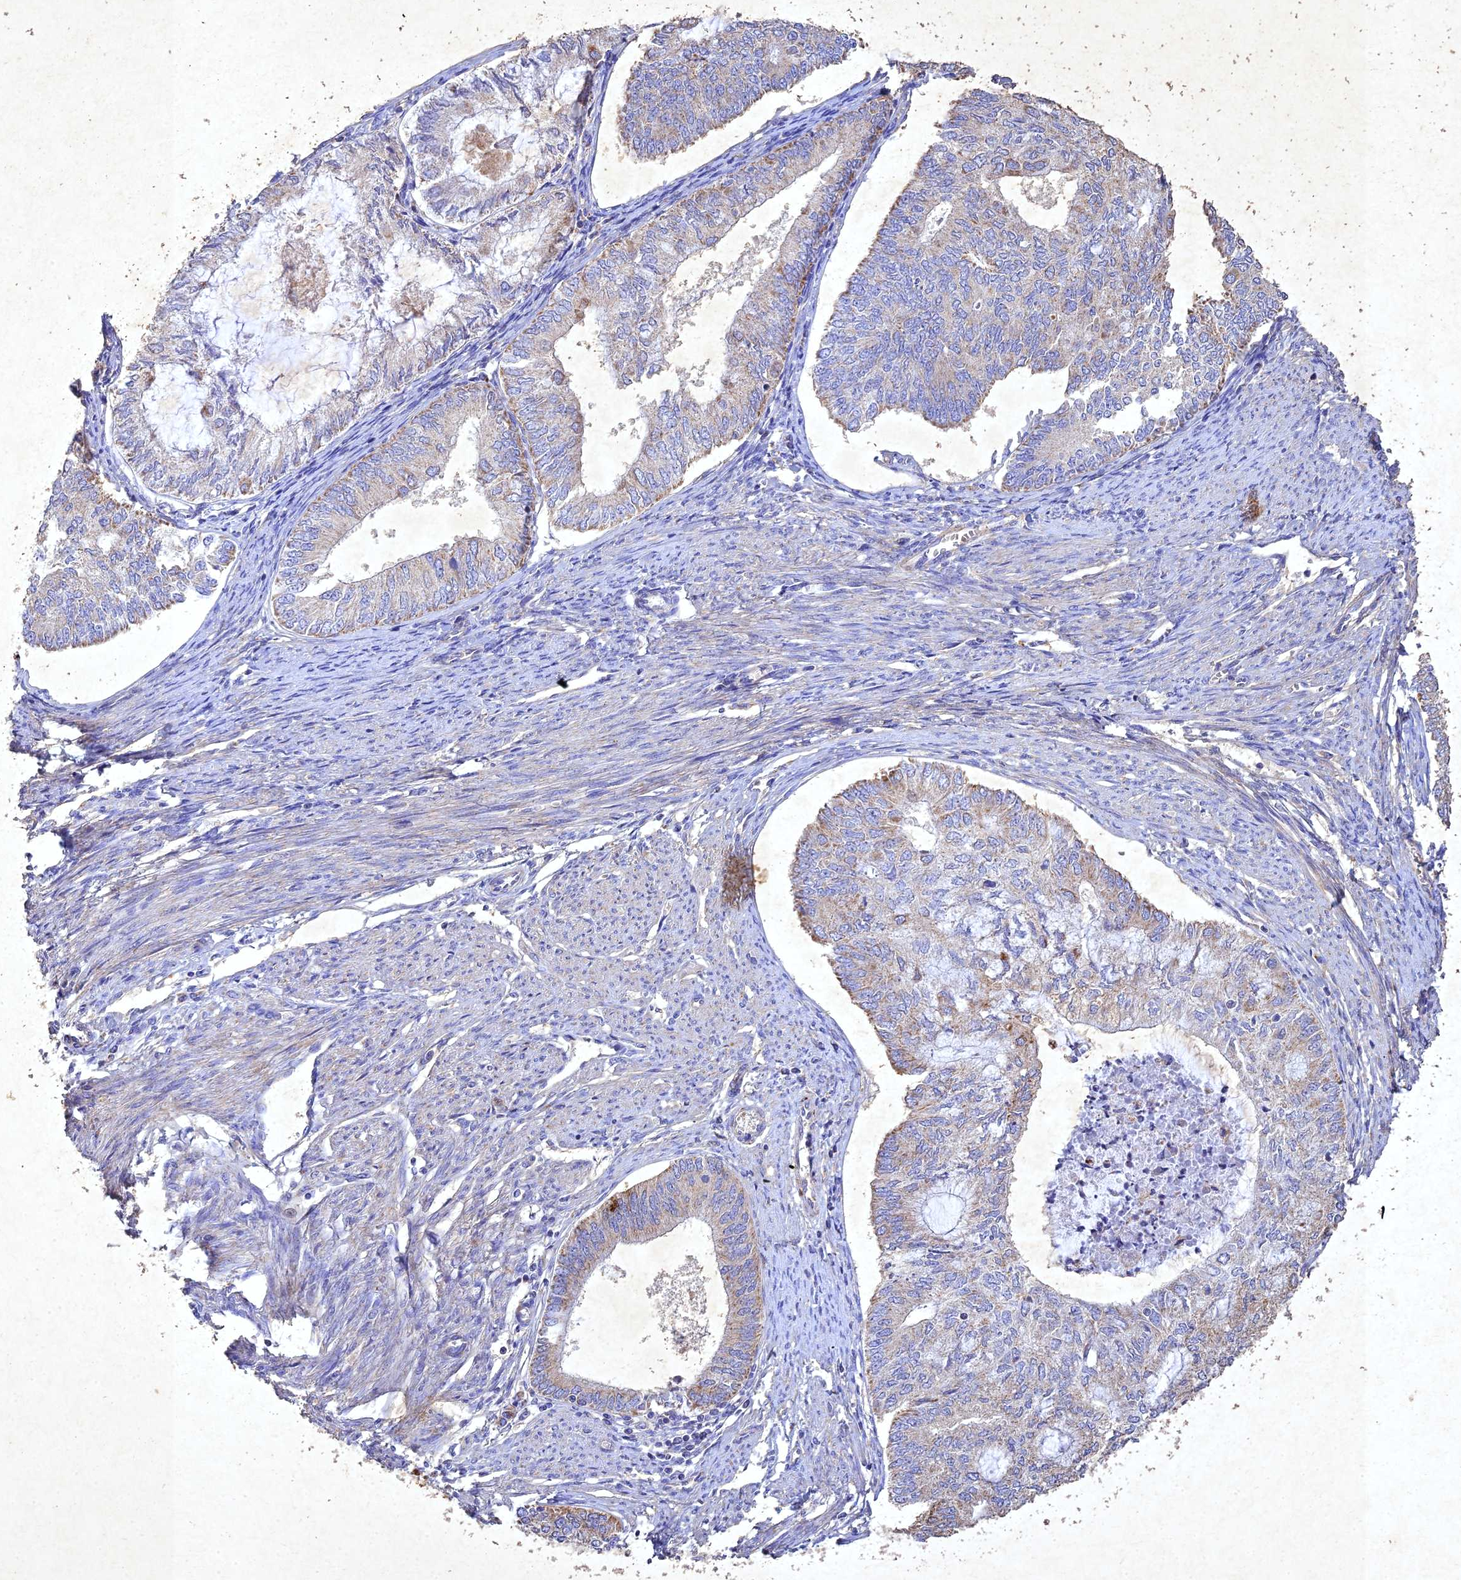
{"staining": {"intensity": "moderate", "quantity": "<25%", "location": "cytoplasmic/membranous"}, "tissue": "endometrial cancer", "cell_type": "Tumor cells", "image_type": "cancer", "snomed": [{"axis": "morphology", "description": "Adenocarcinoma, NOS"}, {"axis": "topography", "description": "Endometrium"}], "caption": "Adenocarcinoma (endometrial) stained with DAB IHC displays low levels of moderate cytoplasmic/membranous positivity in approximately <25% of tumor cells.", "gene": "NDUFV1", "patient": {"sex": "female", "age": 68}}